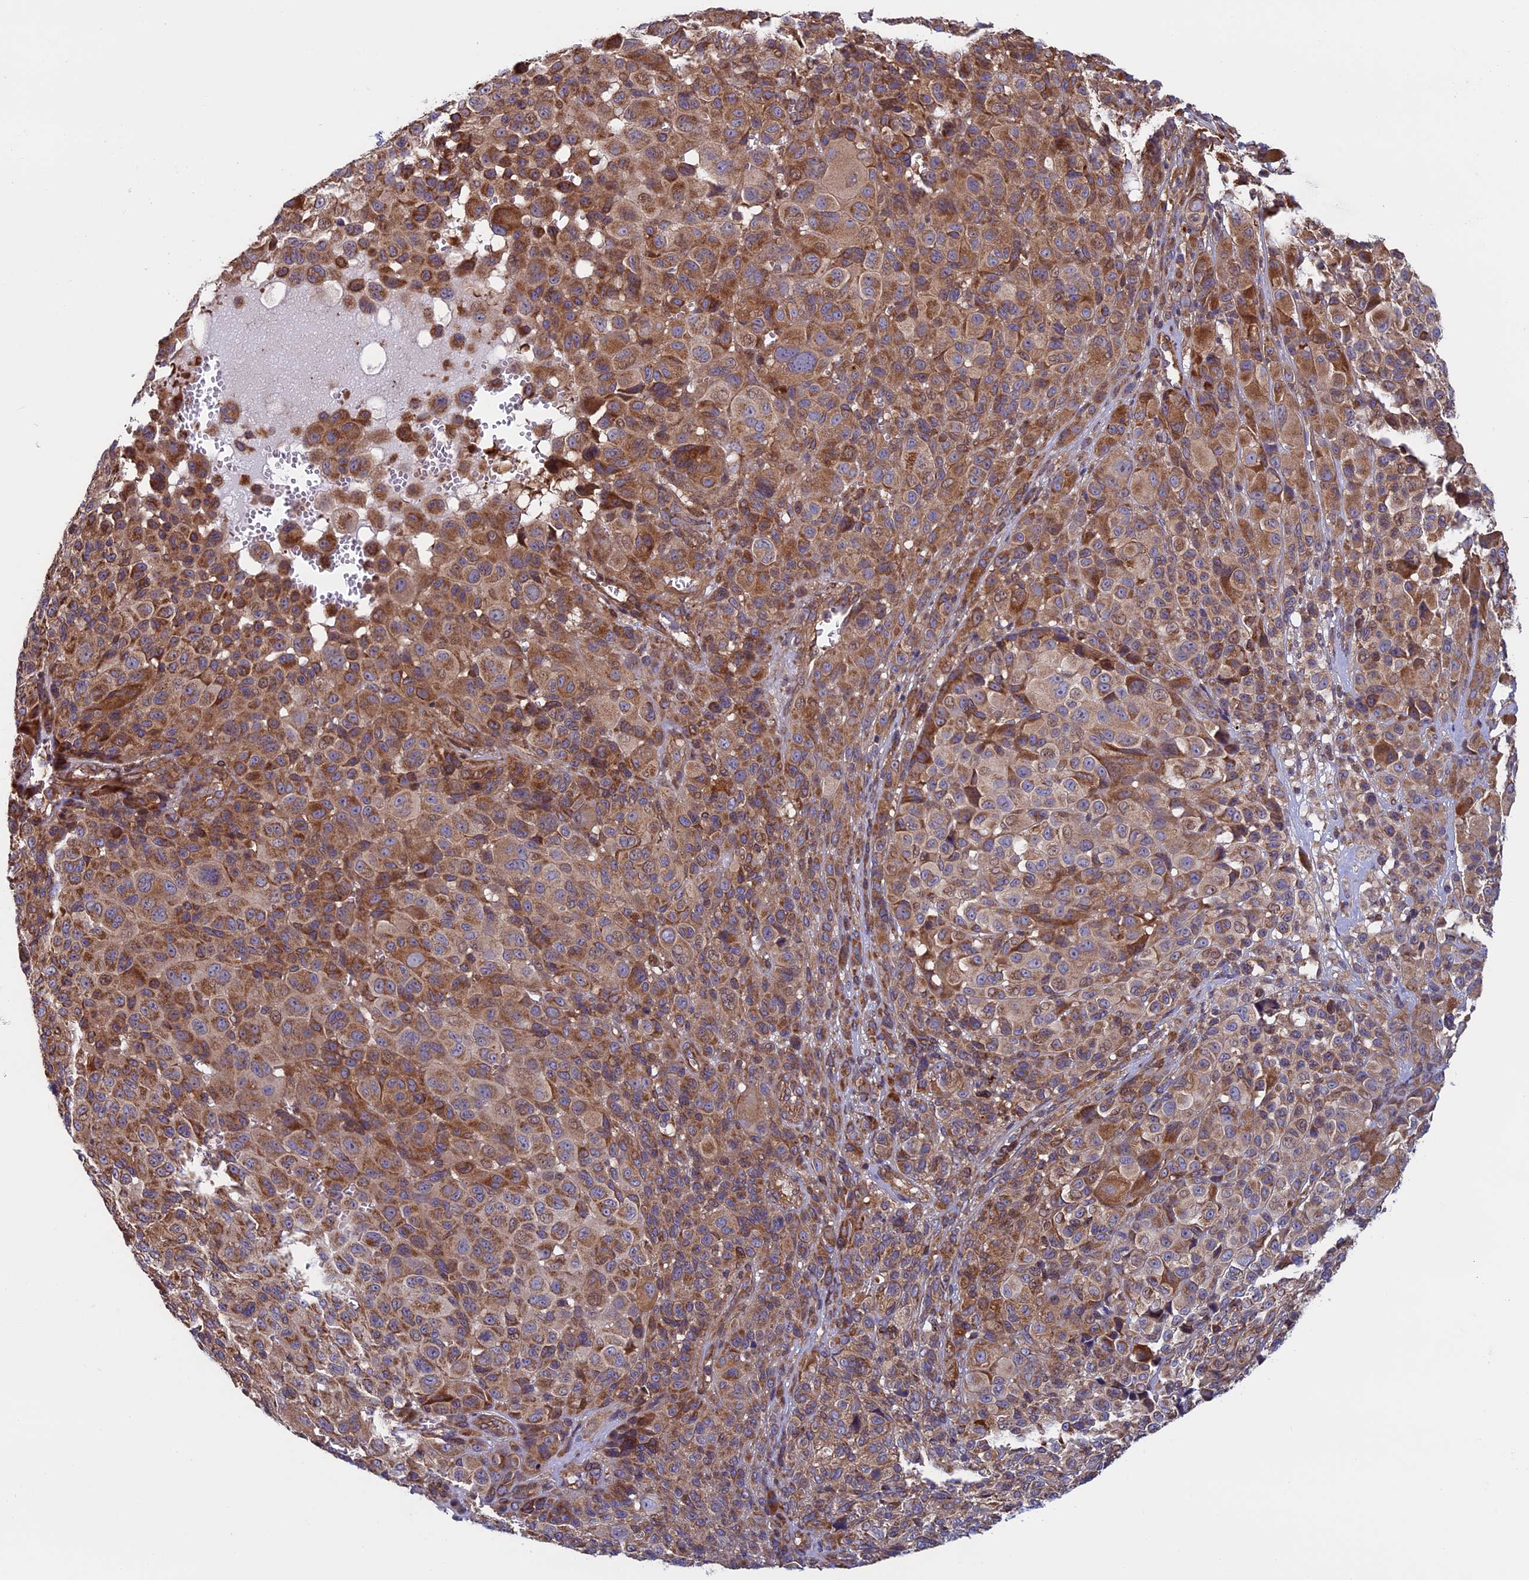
{"staining": {"intensity": "strong", "quantity": ">75%", "location": "cytoplasmic/membranous"}, "tissue": "melanoma", "cell_type": "Tumor cells", "image_type": "cancer", "snomed": [{"axis": "morphology", "description": "Malignant melanoma, NOS"}, {"axis": "topography", "description": "Skin of trunk"}], "caption": "Strong cytoplasmic/membranous expression is identified in about >75% of tumor cells in melanoma.", "gene": "CCDC8", "patient": {"sex": "male", "age": 71}}